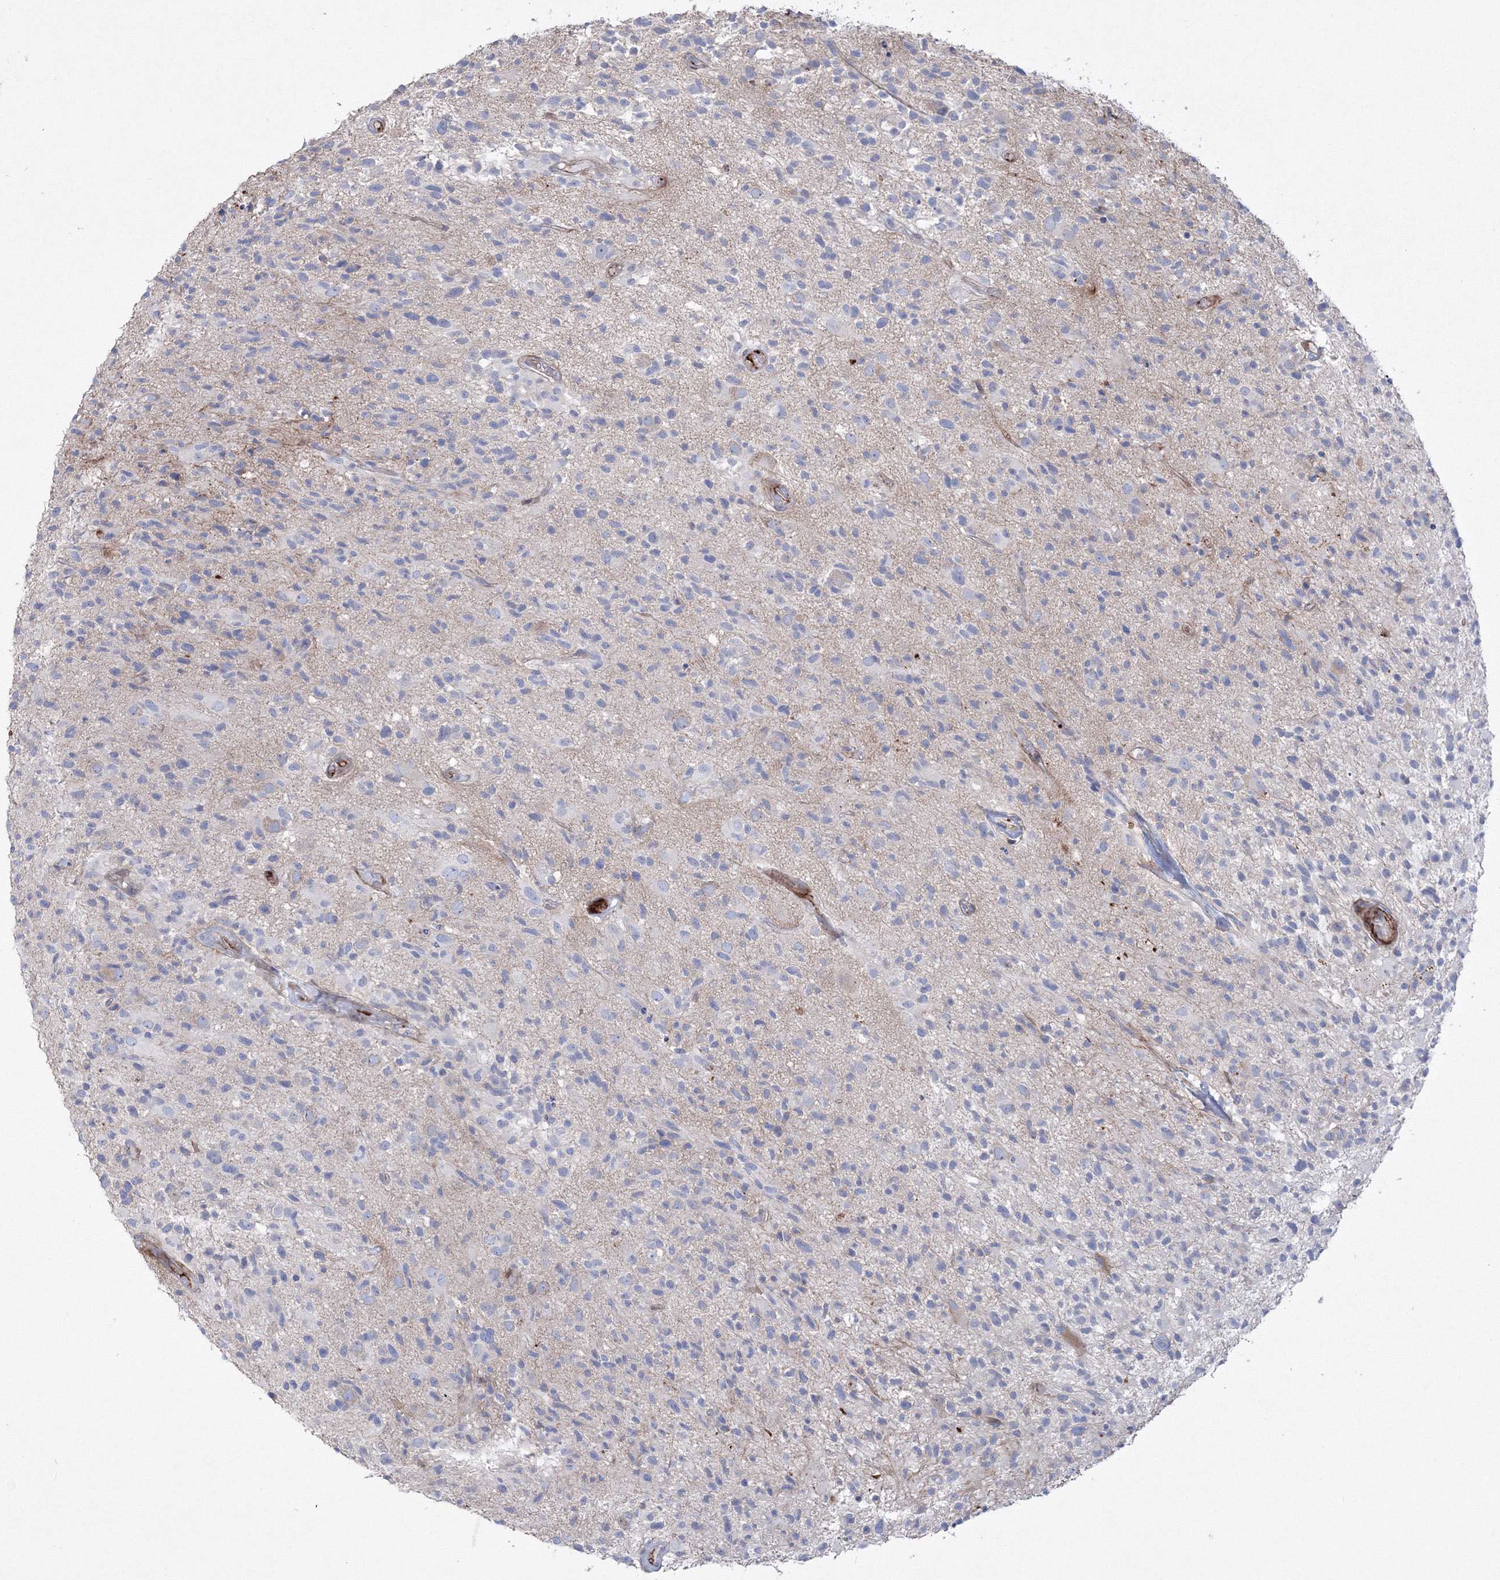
{"staining": {"intensity": "negative", "quantity": "none", "location": "none"}, "tissue": "glioma", "cell_type": "Tumor cells", "image_type": "cancer", "snomed": [{"axis": "morphology", "description": "Glioma, malignant, High grade"}, {"axis": "morphology", "description": "Glioblastoma, NOS"}, {"axis": "topography", "description": "Brain"}], "caption": "Immunohistochemical staining of human glioma reveals no significant positivity in tumor cells. (DAB (3,3'-diaminobenzidine) IHC, high magnification).", "gene": "GPR82", "patient": {"sex": "male", "age": 60}}